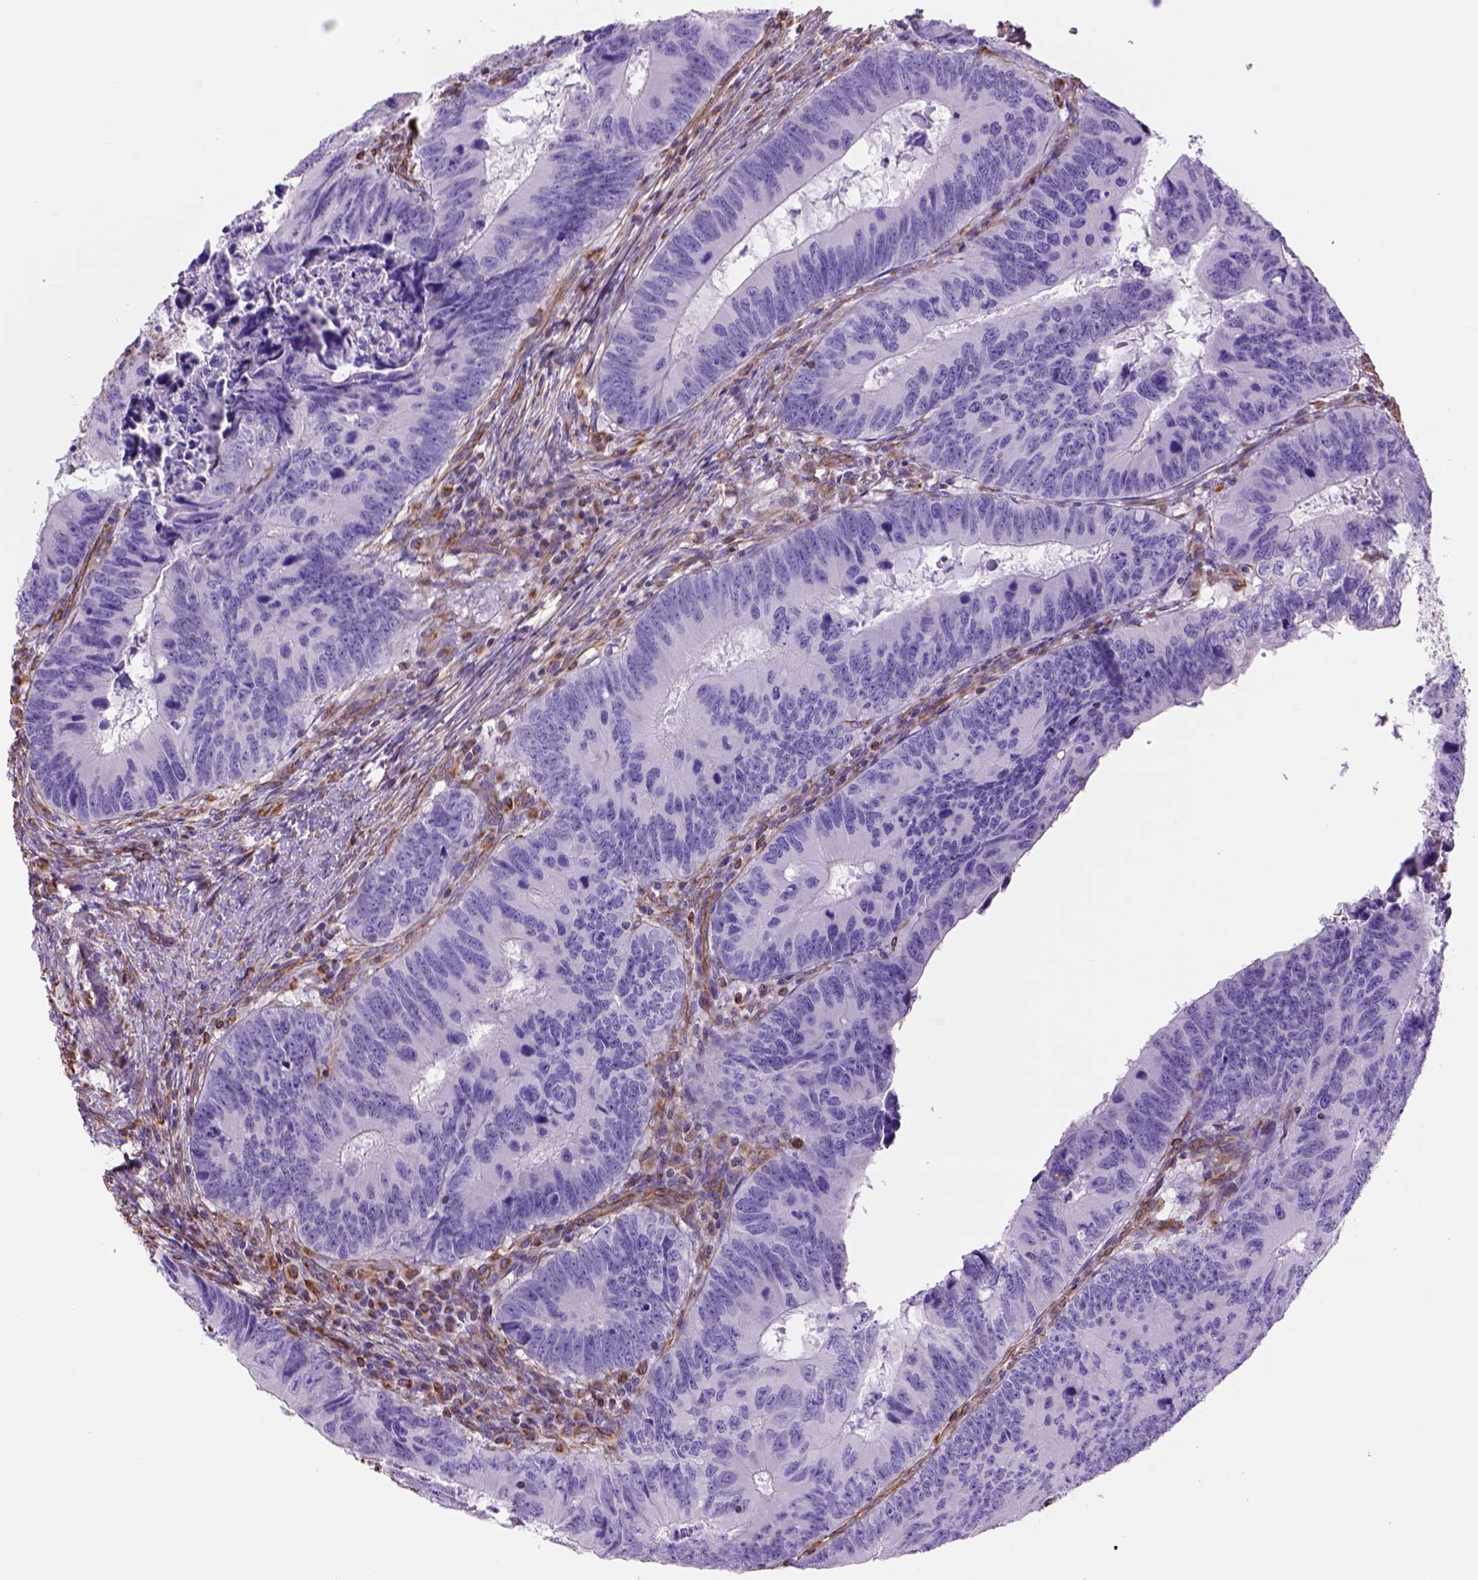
{"staining": {"intensity": "negative", "quantity": "none", "location": "none"}, "tissue": "colorectal cancer", "cell_type": "Tumor cells", "image_type": "cancer", "snomed": [{"axis": "morphology", "description": "Adenocarcinoma, NOS"}, {"axis": "topography", "description": "Colon"}], "caption": "Immunohistochemical staining of human colorectal adenocarcinoma reveals no significant expression in tumor cells.", "gene": "ZZZ3", "patient": {"sex": "female", "age": 82}}